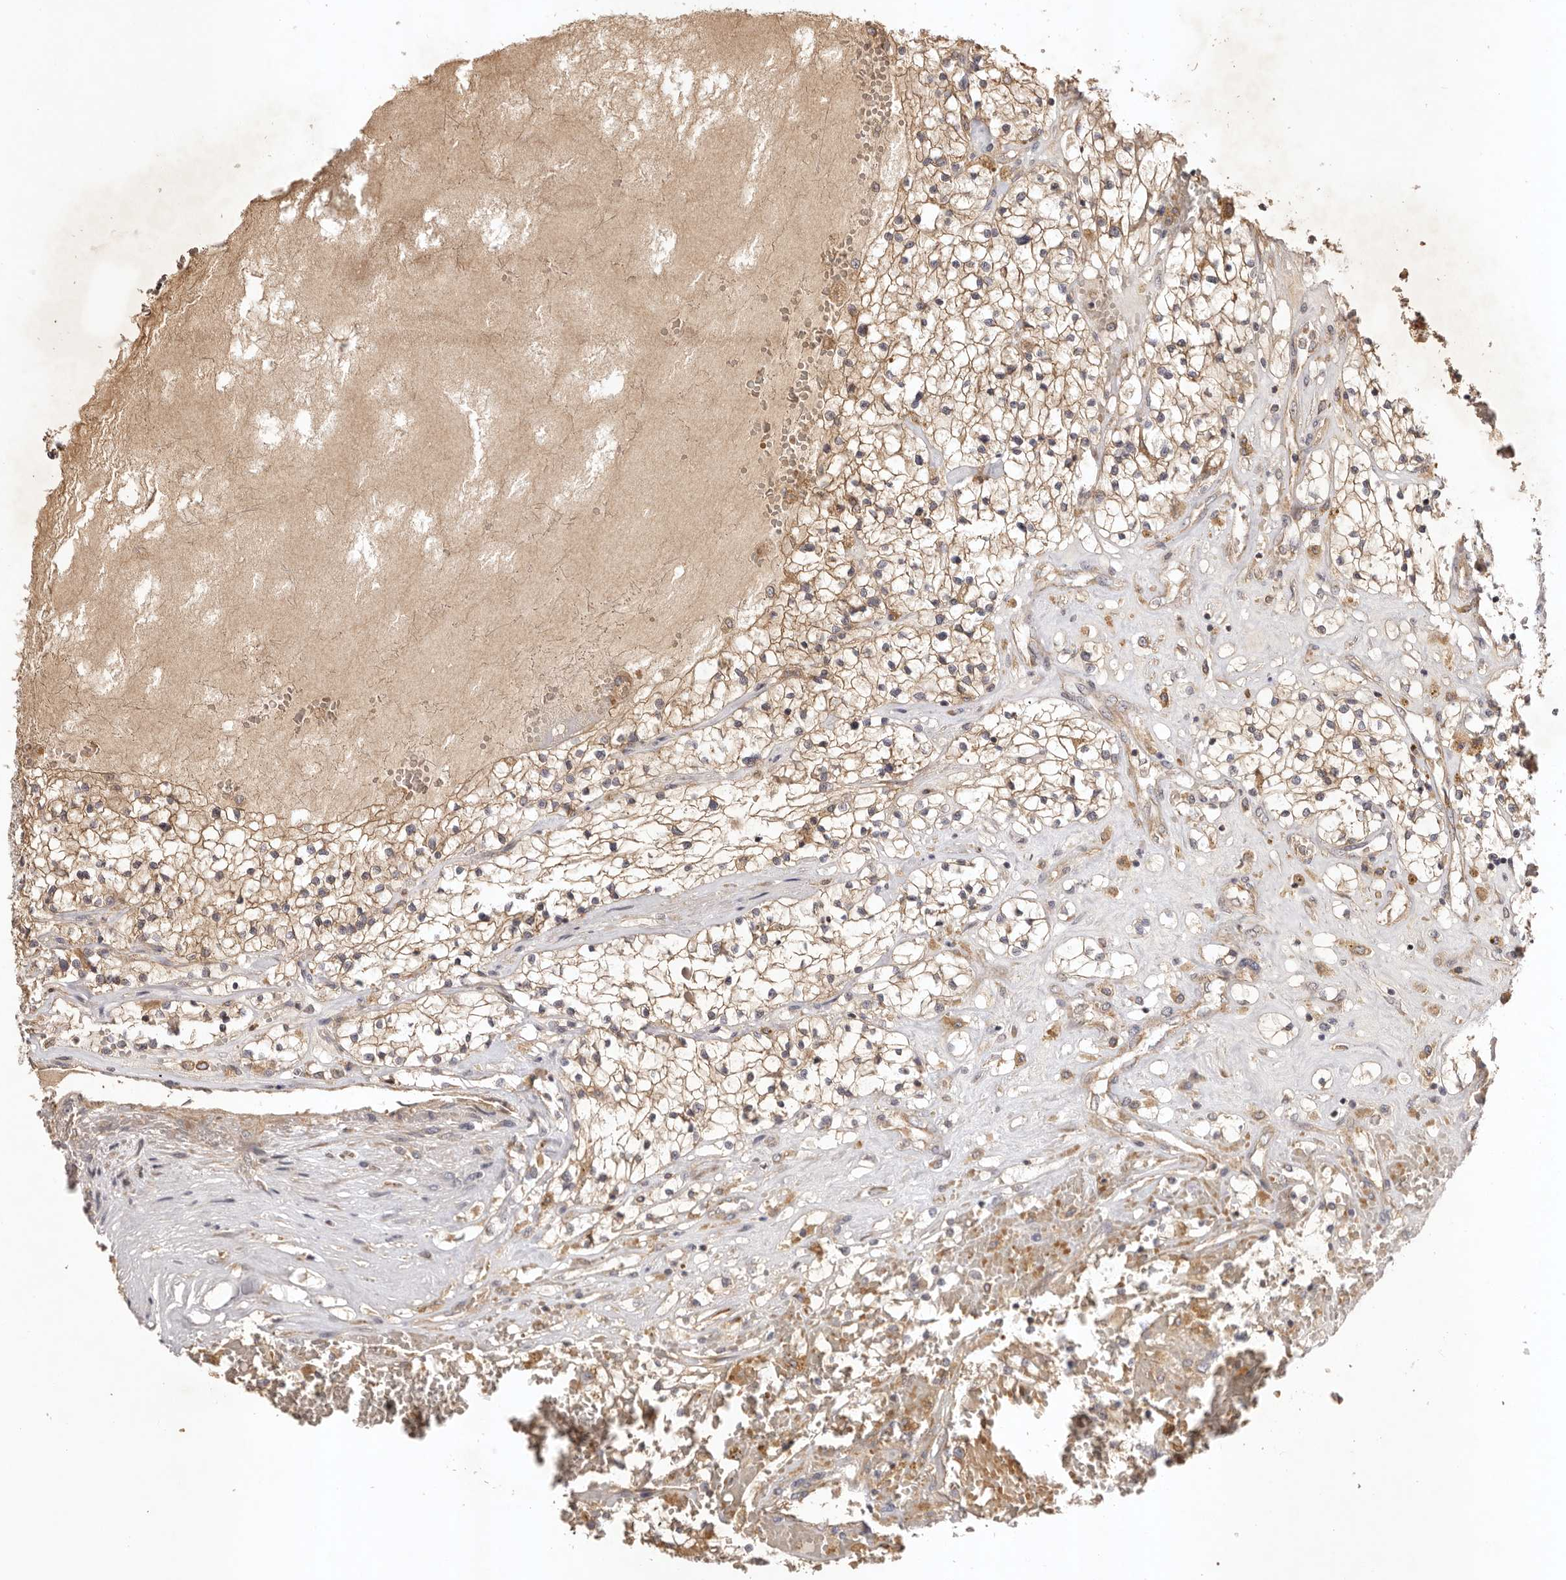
{"staining": {"intensity": "moderate", "quantity": ">75%", "location": "cytoplasmic/membranous"}, "tissue": "renal cancer", "cell_type": "Tumor cells", "image_type": "cancer", "snomed": [{"axis": "morphology", "description": "Normal tissue, NOS"}, {"axis": "morphology", "description": "Adenocarcinoma, NOS"}, {"axis": "topography", "description": "Kidney"}], "caption": "An image of human renal adenocarcinoma stained for a protein shows moderate cytoplasmic/membranous brown staining in tumor cells.", "gene": "UBR2", "patient": {"sex": "male", "age": 68}}